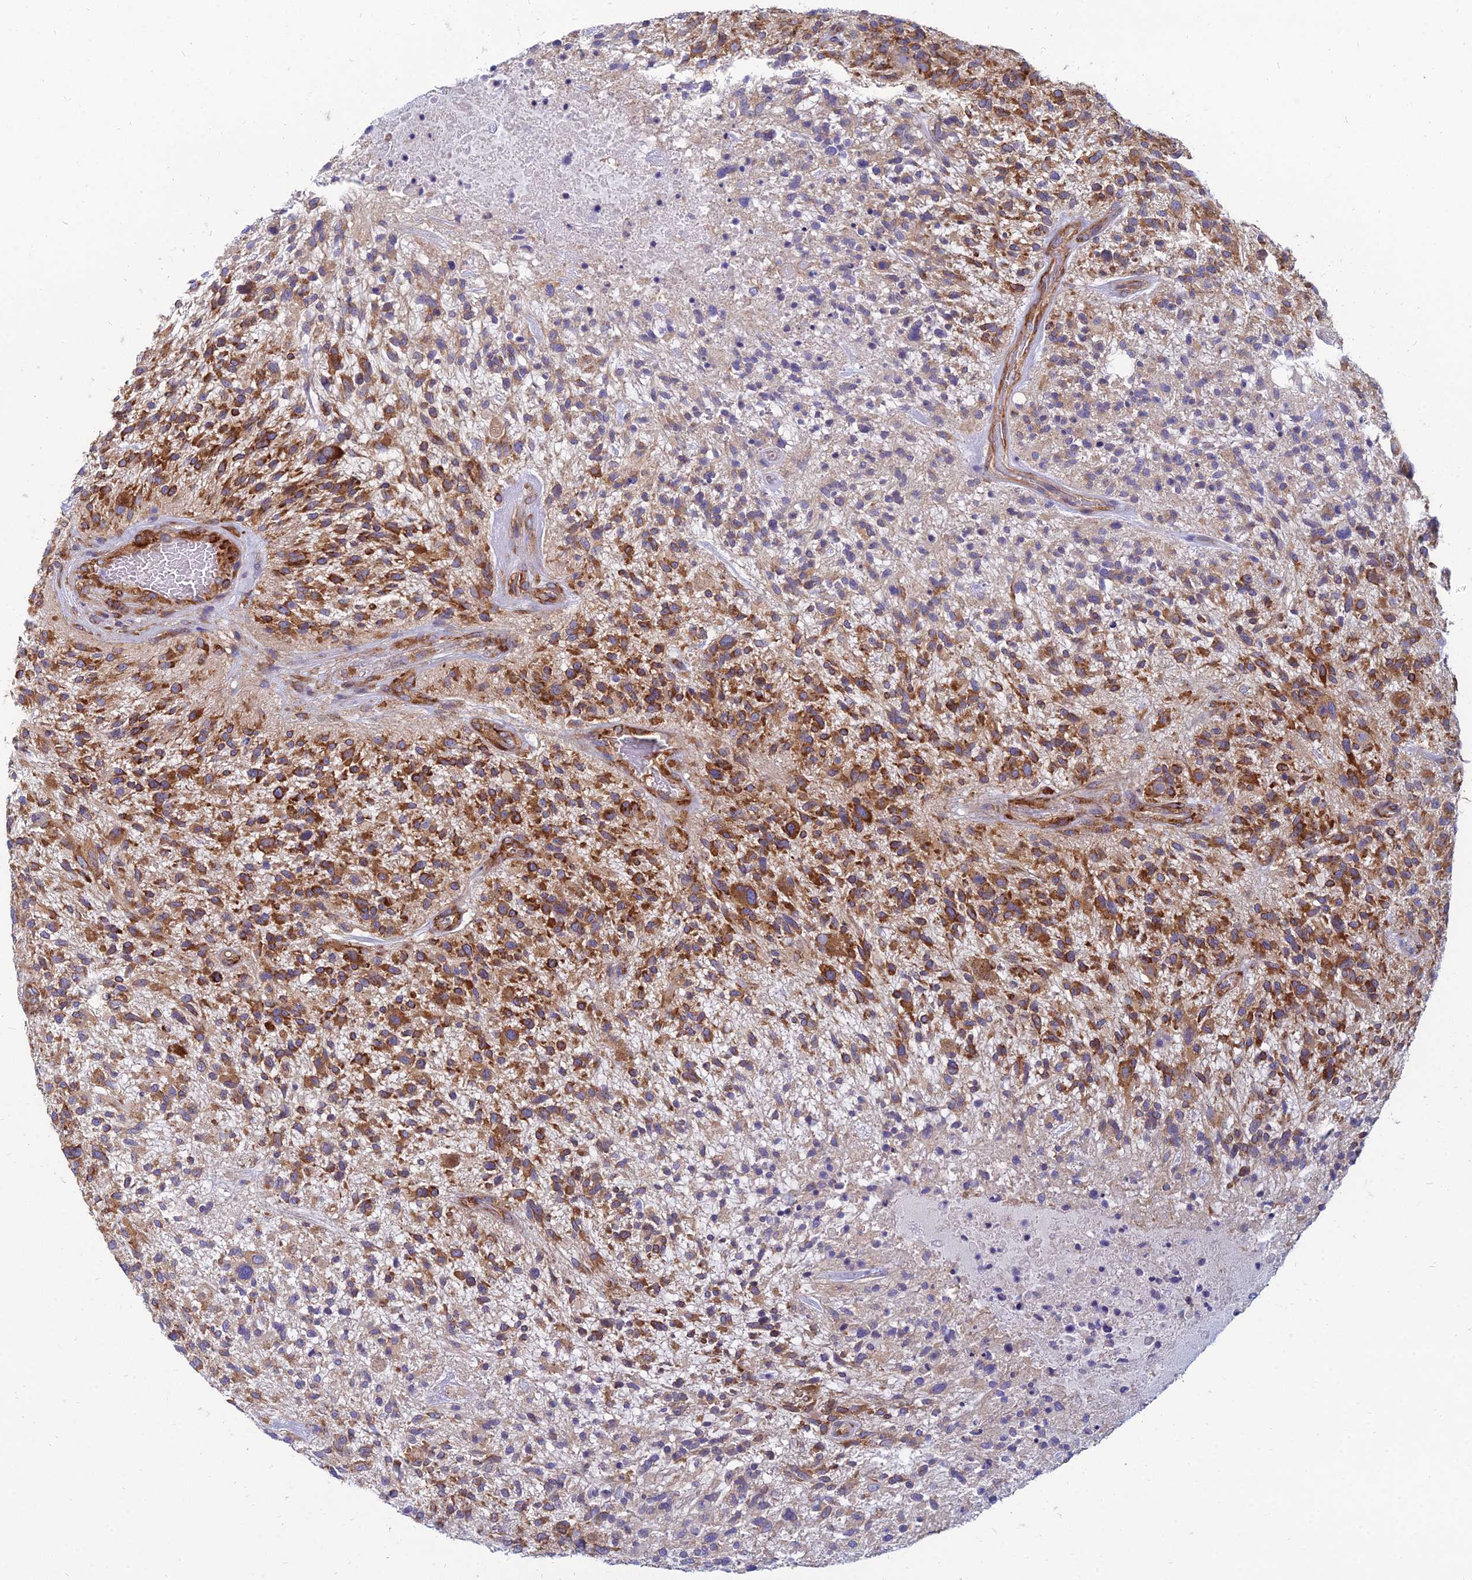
{"staining": {"intensity": "strong", "quantity": "25%-75%", "location": "cytoplasmic/membranous"}, "tissue": "glioma", "cell_type": "Tumor cells", "image_type": "cancer", "snomed": [{"axis": "morphology", "description": "Glioma, malignant, High grade"}, {"axis": "topography", "description": "Brain"}], "caption": "A high amount of strong cytoplasmic/membranous expression is appreciated in approximately 25%-75% of tumor cells in glioma tissue.", "gene": "TXLNA", "patient": {"sex": "male", "age": 47}}